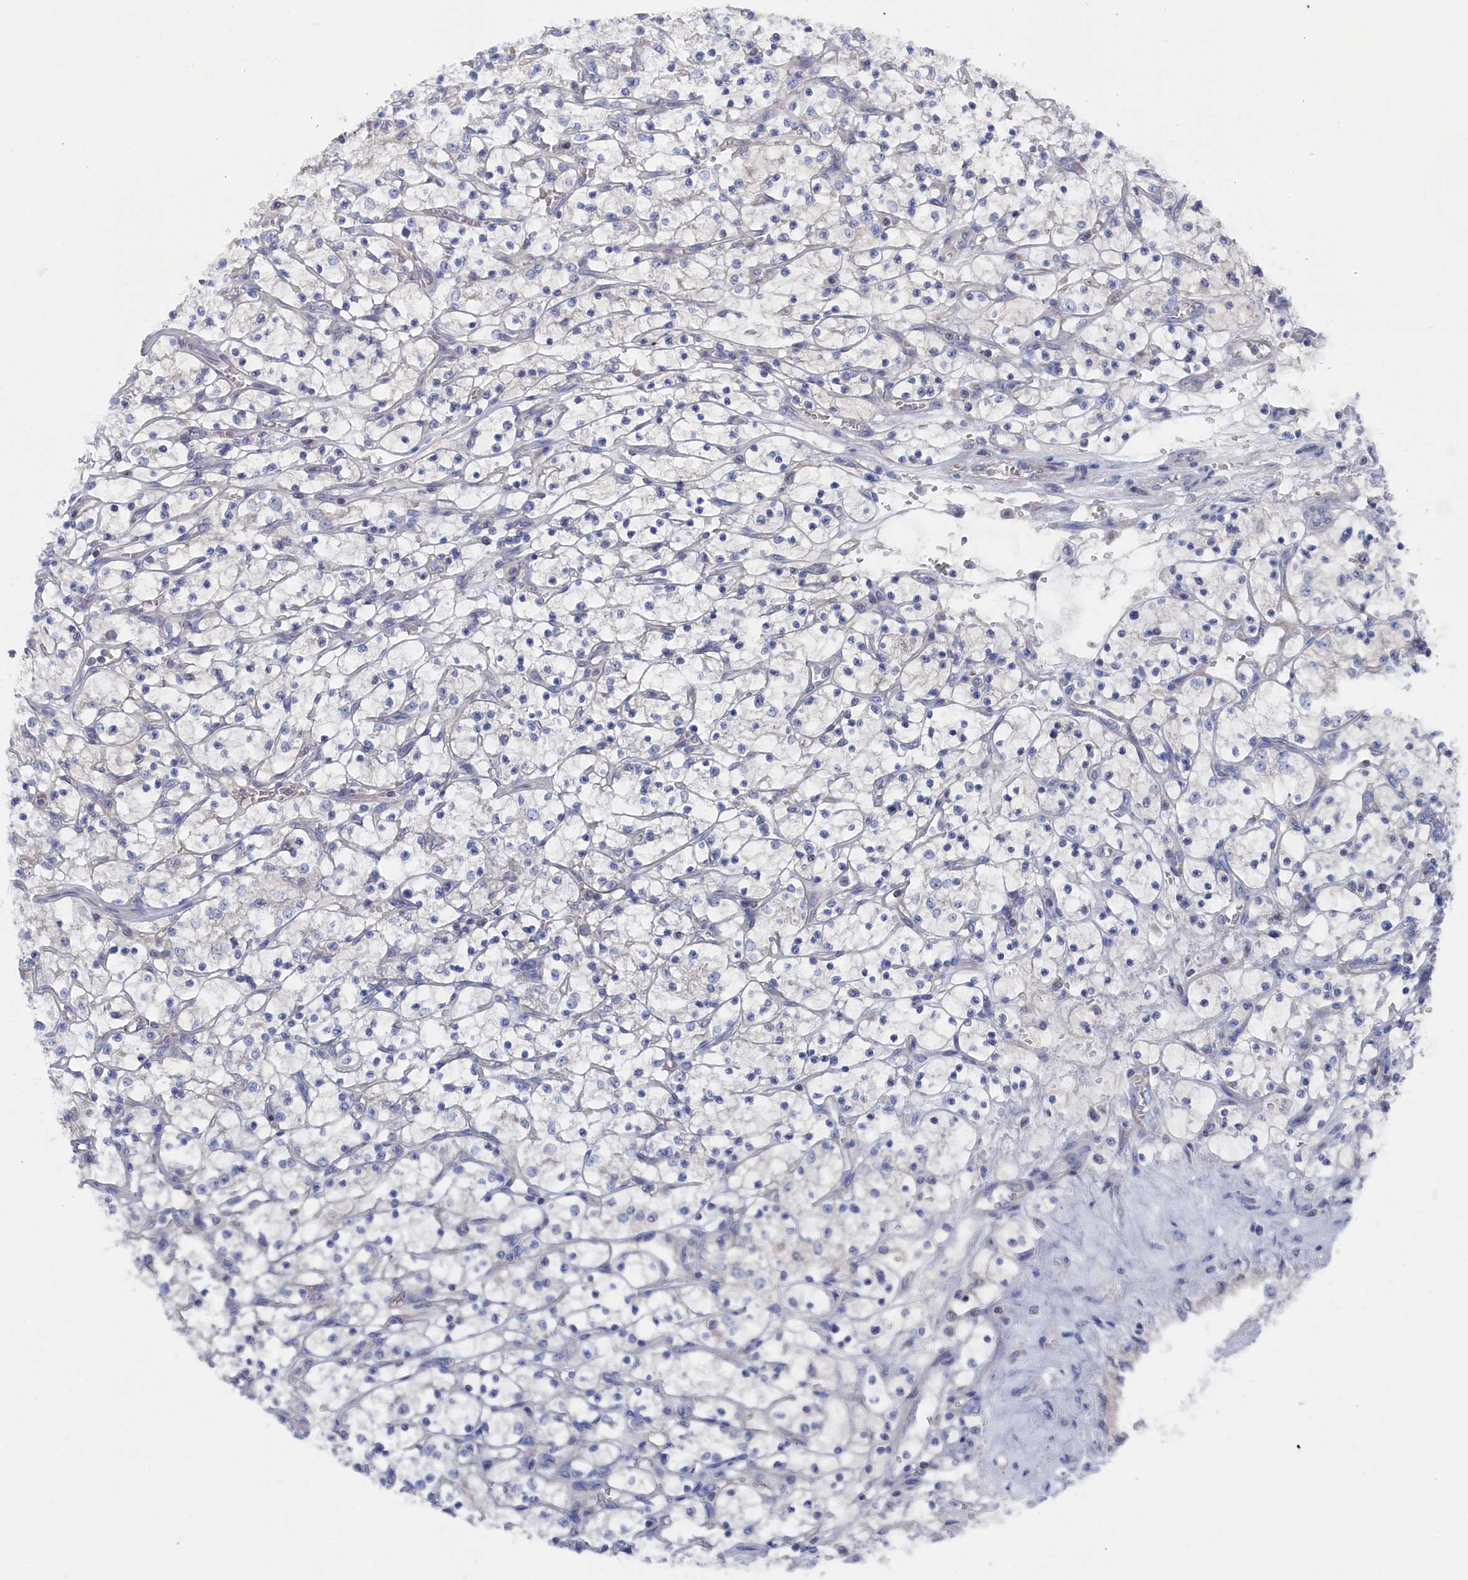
{"staining": {"intensity": "negative", "quantity": "none", "location": "none"}, "tissue": "renal cancer", "cell_type": "Tumor cells", "image_type": "cancer", "snomed": [{"axis": "morphology", "description": "Adenocarcinoma, NOS"}, {"axis": "topography", "description": "Kidney"}], "caption": "Tumor cells show no significant staining in renal cancer.", "gene": "CEND1", "patient": {"sex": "female", "age": 69}}